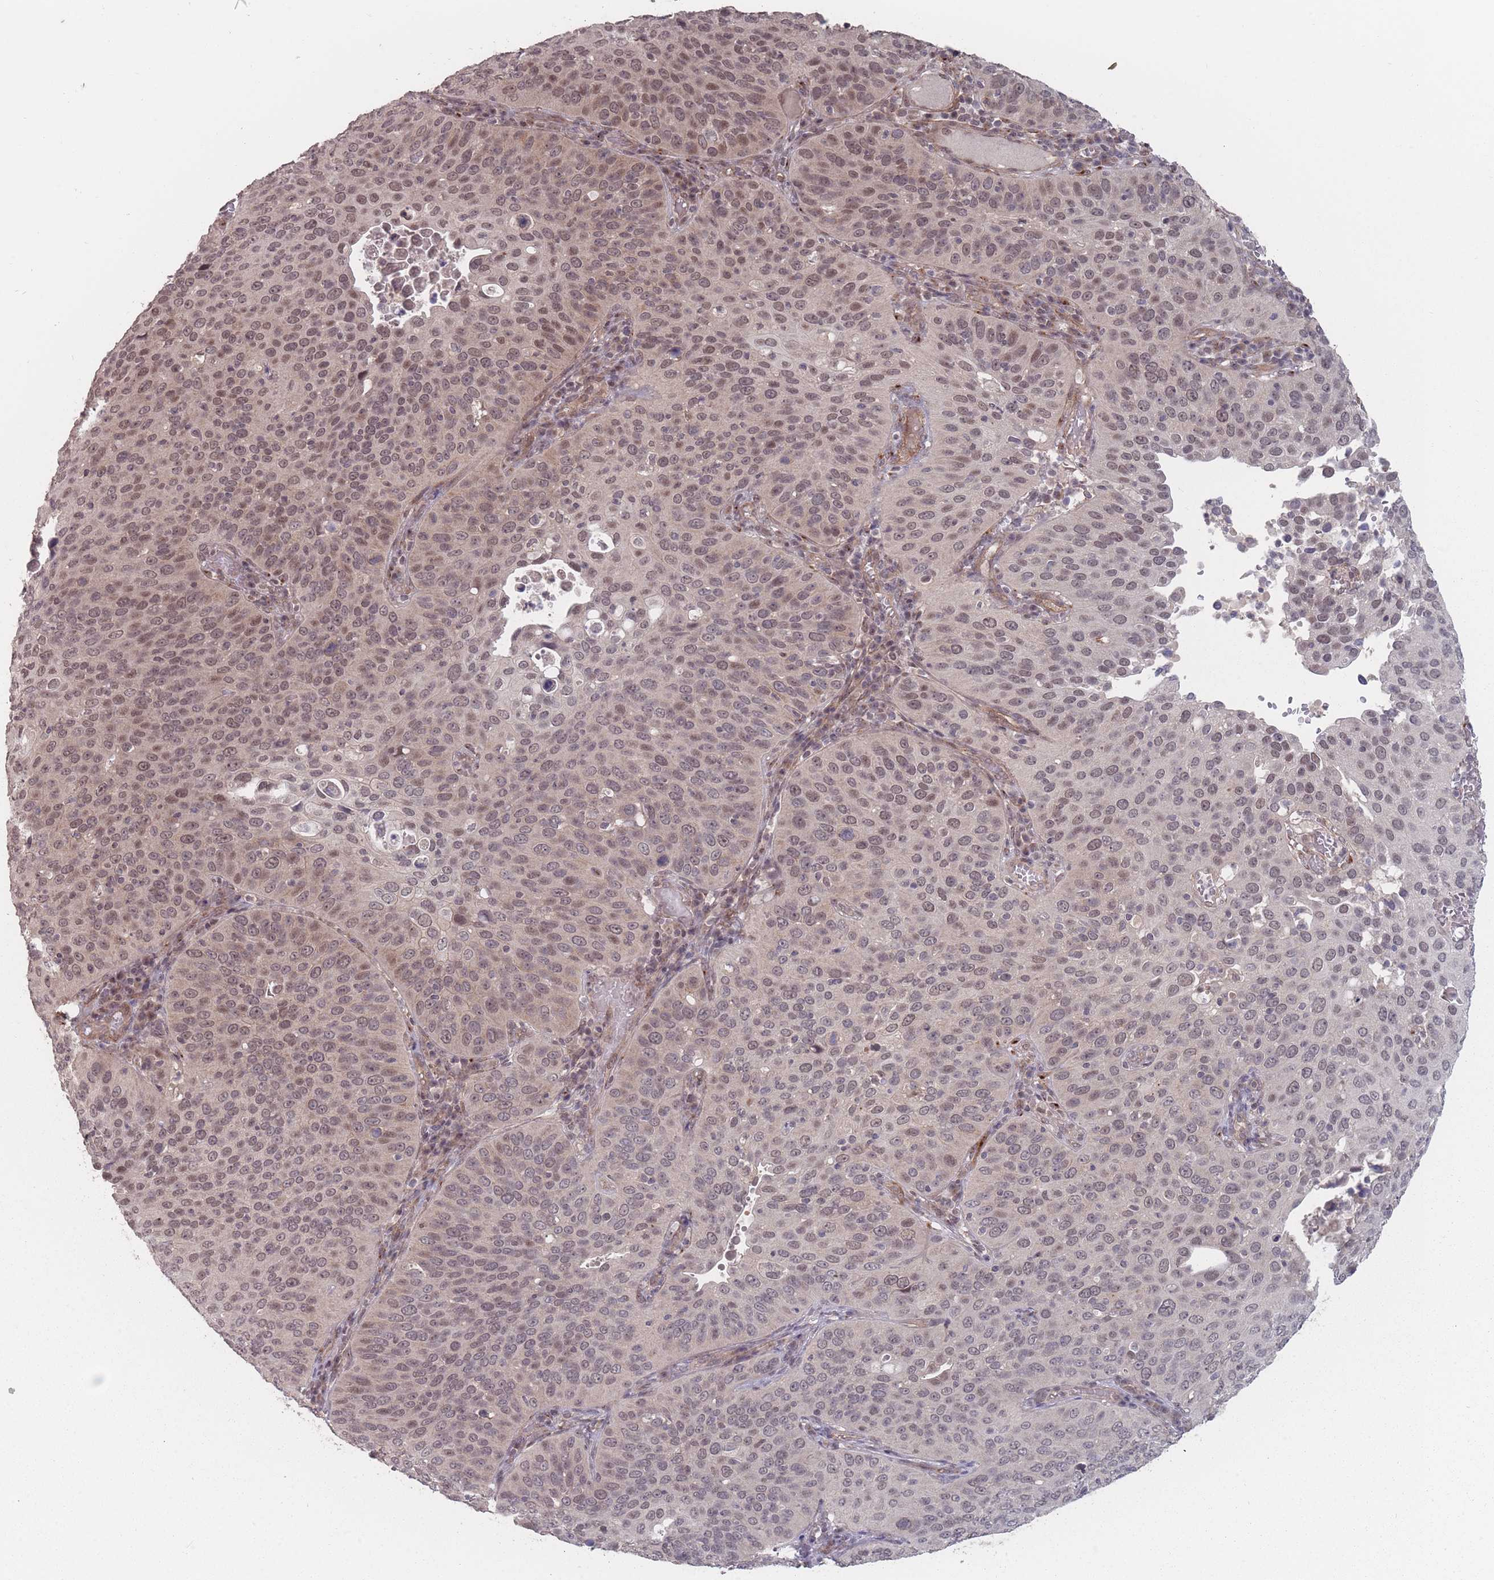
{"staining": {"intensity": "moderate", "quantity": ">75%", "location": "nuclear"}, "tissue": "cervical cancer", "cell_type": "Tumor cells", "image_type": "cancer", "snomed": [{"axis": "morphology", "description": "Squamous cell carcinoma, NOS"}, {"axis": "topography", "description": "Cervix"}], "caption": "Moderate nuclear staining is identified in approximately >75% of tumor cells in cervical cancer.", "gene": "CNTRL", "patient": {"sex": "female", "age": 36}}